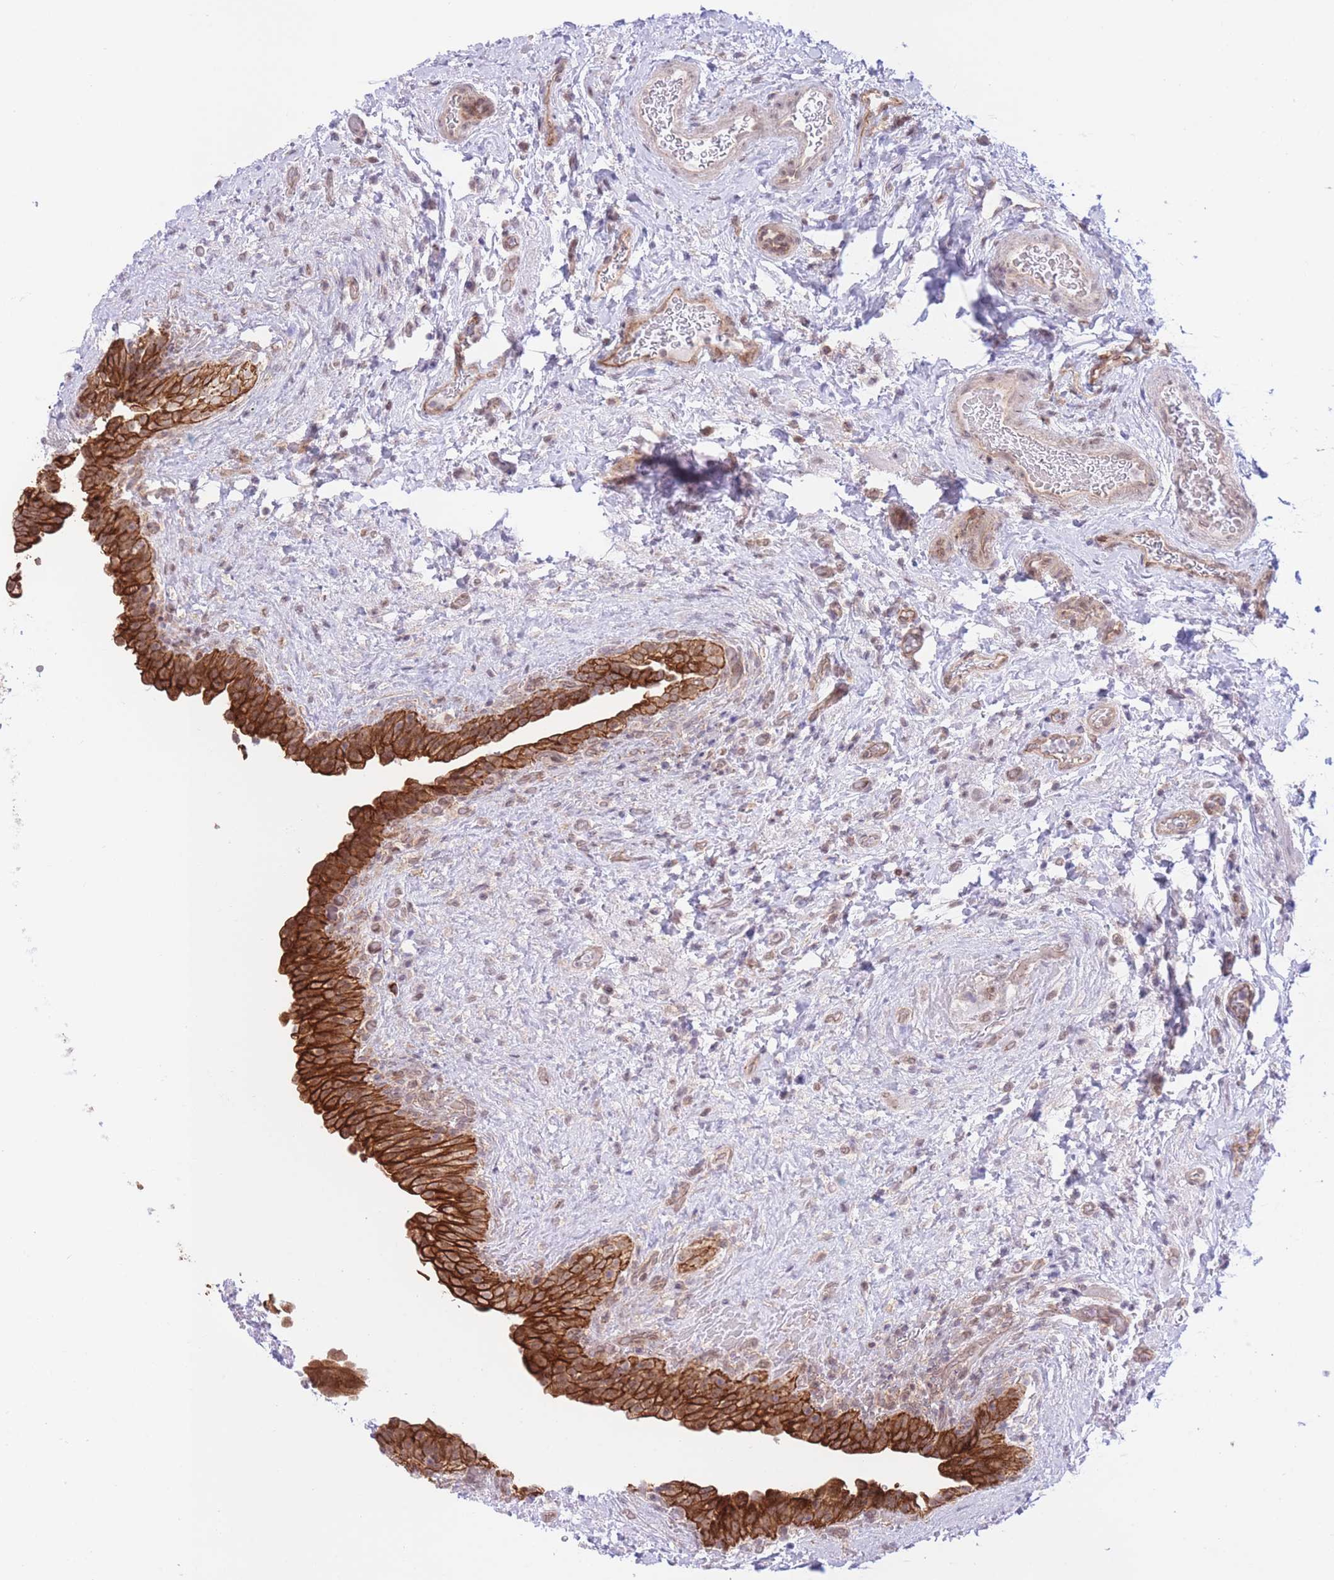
{"staining": {"intensity": "strong", "quantity": ">75%", "location": "cytoplasmic/membranous"}, "tissue": "urinary bladder", "cell_type": "Urothelial cells", "image_type": "normal", "snomed": [{"axis": "morphology", "description": "Normal tissue, NOS"}, {"axis": "topography", "description": "Urinary bladder"}], "caption": "An IHC histopathology image of unremarkable tissue is shown. Protein staining in brown shows strong cytoplasmic/membranous positivity in urinary bladder within urothelial cells.", "gene": "MRPS31", "patient": {"sex": "male", "age": 69}}